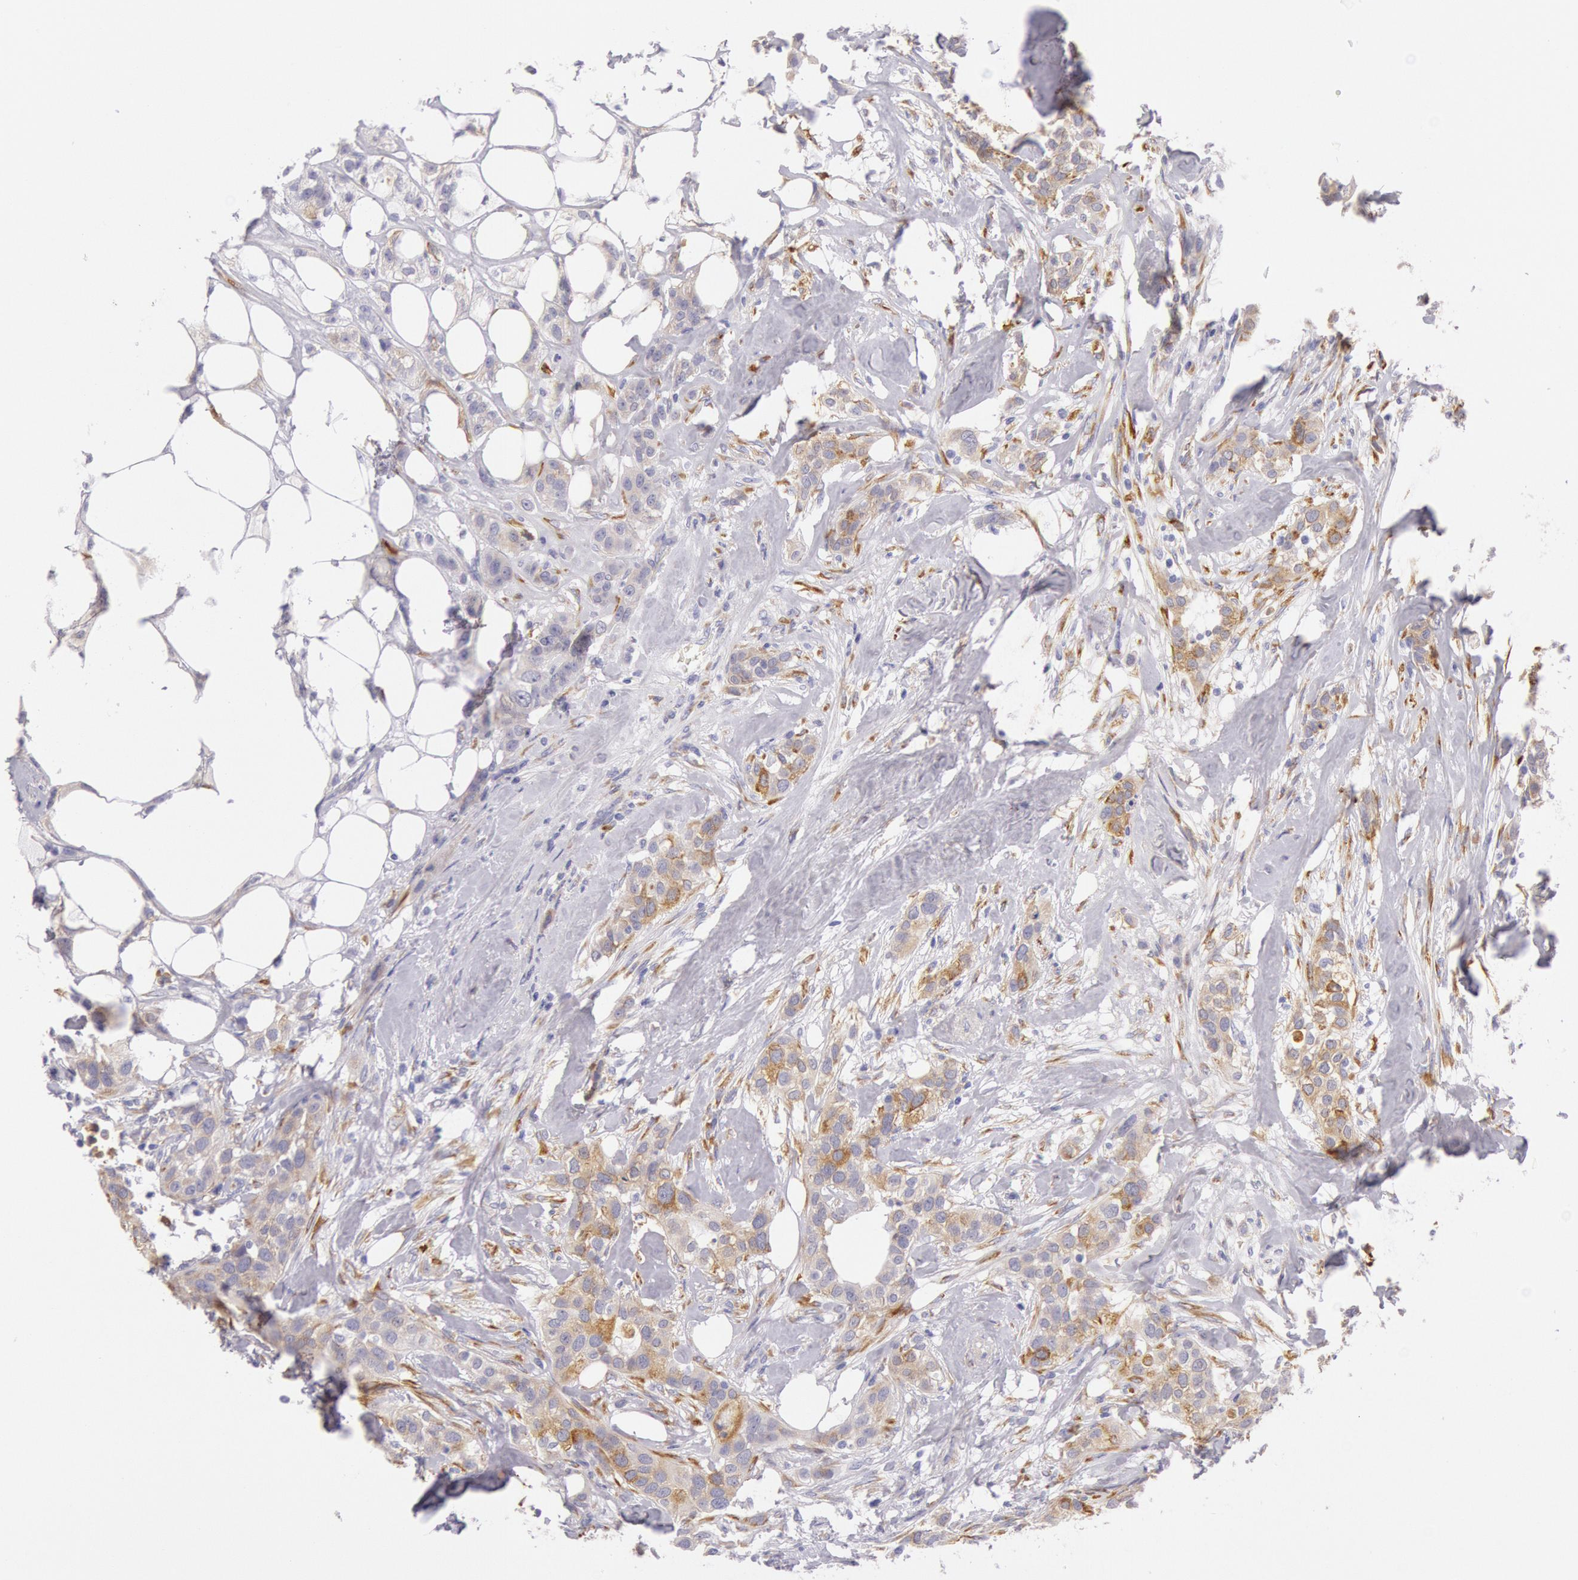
{"staining": {"intensity": "strong", "quantity": ">75%", "location": "cytoplasmic/membranous"}, "tissue": "breast cancer", "cell_type": "Tumor cells", "image_type": "cancer", "snomed": [{"axis": "morphology", "description": "Duct carcinoma"}, {"axis": "topography", "description": "Breast"}], "caption": "IHC of breast intraductal carcinoma demonstrates high levels of strong cytoplasmic/membranous positivity in about >75% of tumor cells.", "gene": "CIDEB", "patient": {"sex": "female", "age": 45}}